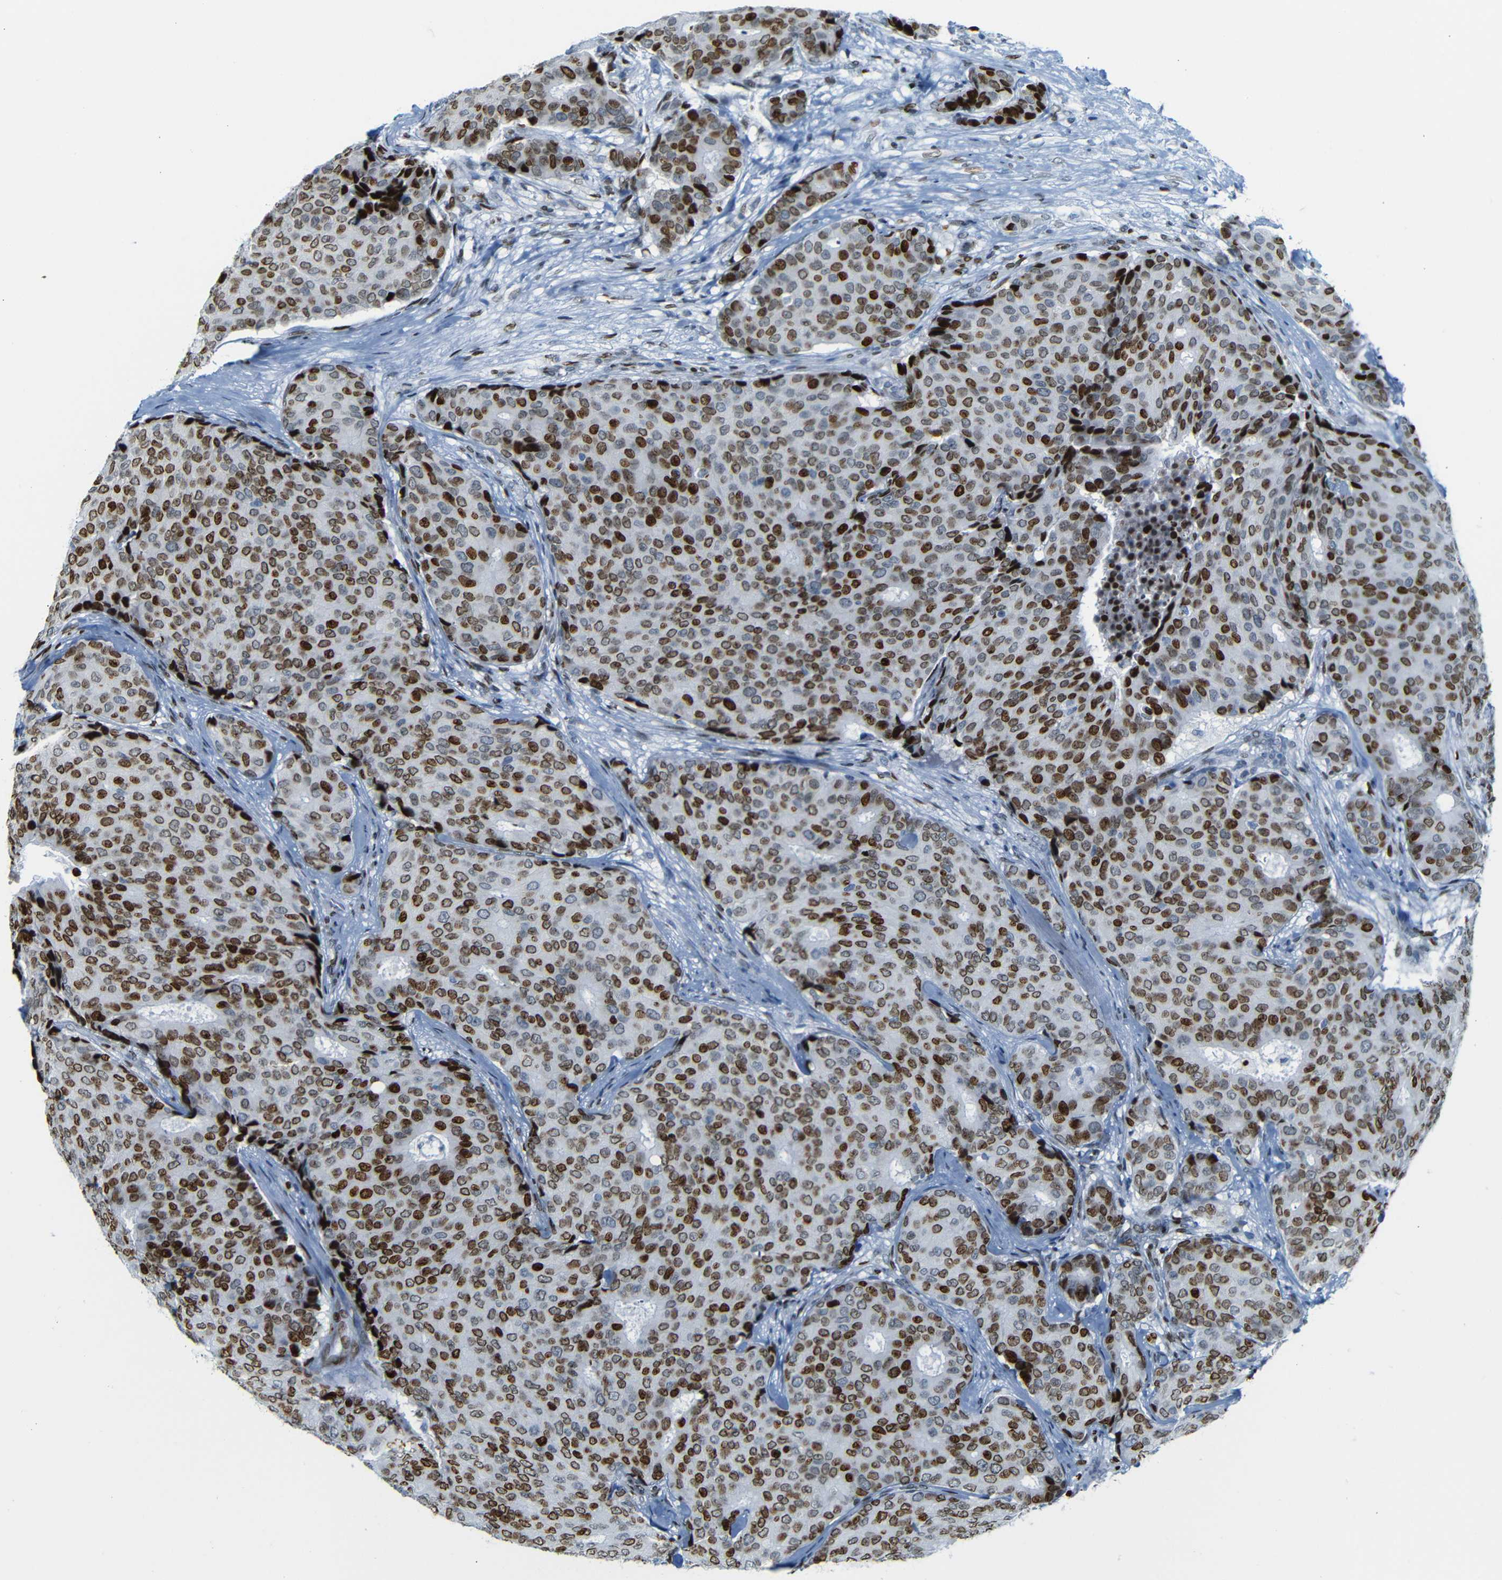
{"staining": {"intensity": "strong", "quantity": ">75%", "location": "nuclear"}, "tissue": "breast cancer", "cell_type": "Tumor cells", "image_type": "cancer", "snomed": [{"axis": "morphology", "description": "Duct carcinoma"}, {"axis": "topography", "description": "Breast"}], "caption": "IHC (DAB (3,3'-diaminobenzidine)) staining of human breast cancer (invasive ductal carcinoma) shows strong nuclear protein expression in approximately >75% of tumor cells. (brown staining indicates protein expression, while blue staining denotes nuclei).", "gene": "NPIPB15", "patient": {"sex": "female", "age": 75}}